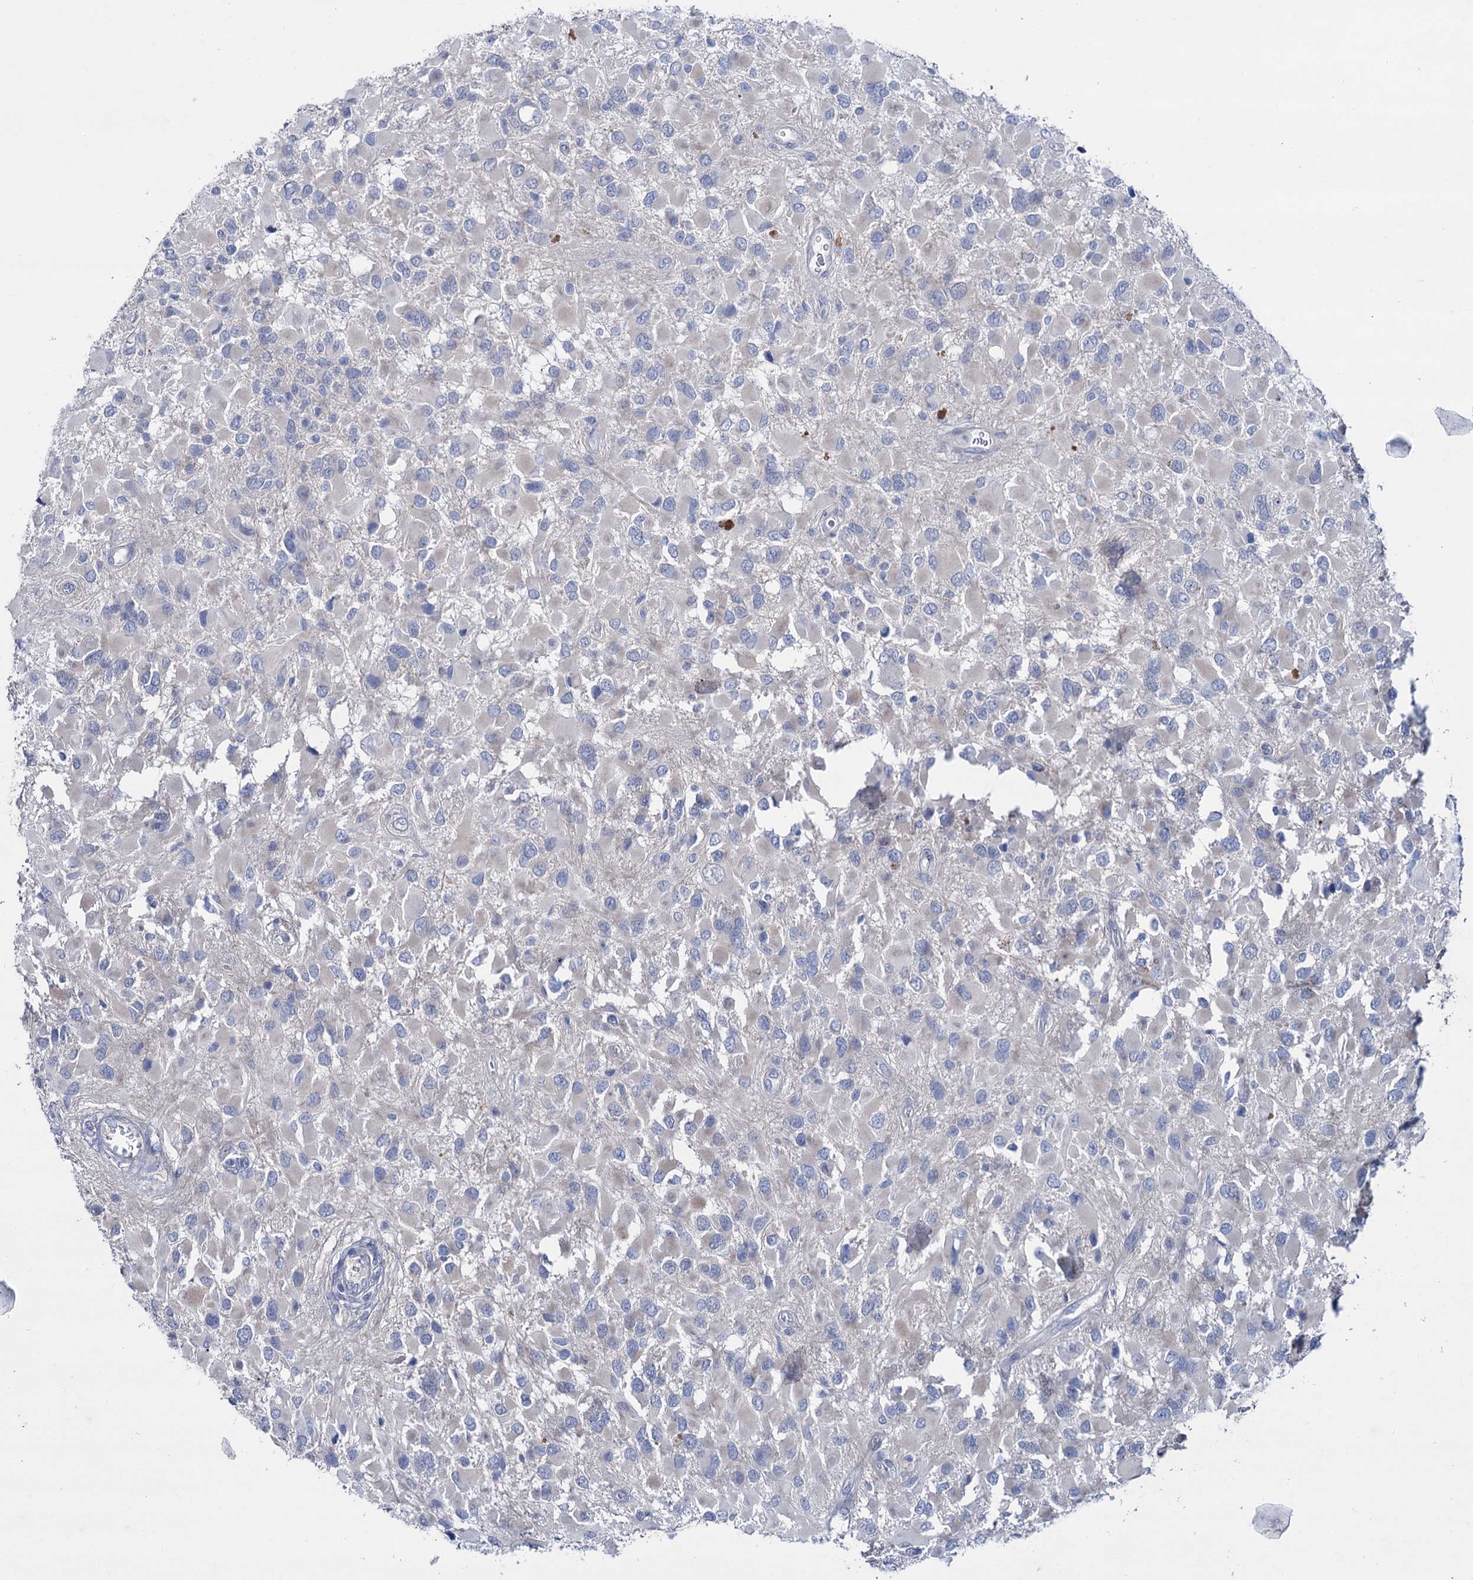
{"staining": {"intensity": "negative", "quantity": "none", "location": "none"}, "tissue": "glioma", "cell_type": "Tumor cells", "image_type": "cancer", "snomed": [{"axis": "morphology", "description": "Glioma, malignant, High grade"}, {"axis": "topography", "description": "Brain"}], "caption": "DAB (3,3'-diaminobenzidine) immunohistochemical staining of glioma shows no significant positivity in tumor cells.", "gene": "LYZL4", "patient": {"sex": "male", "age": 53}}